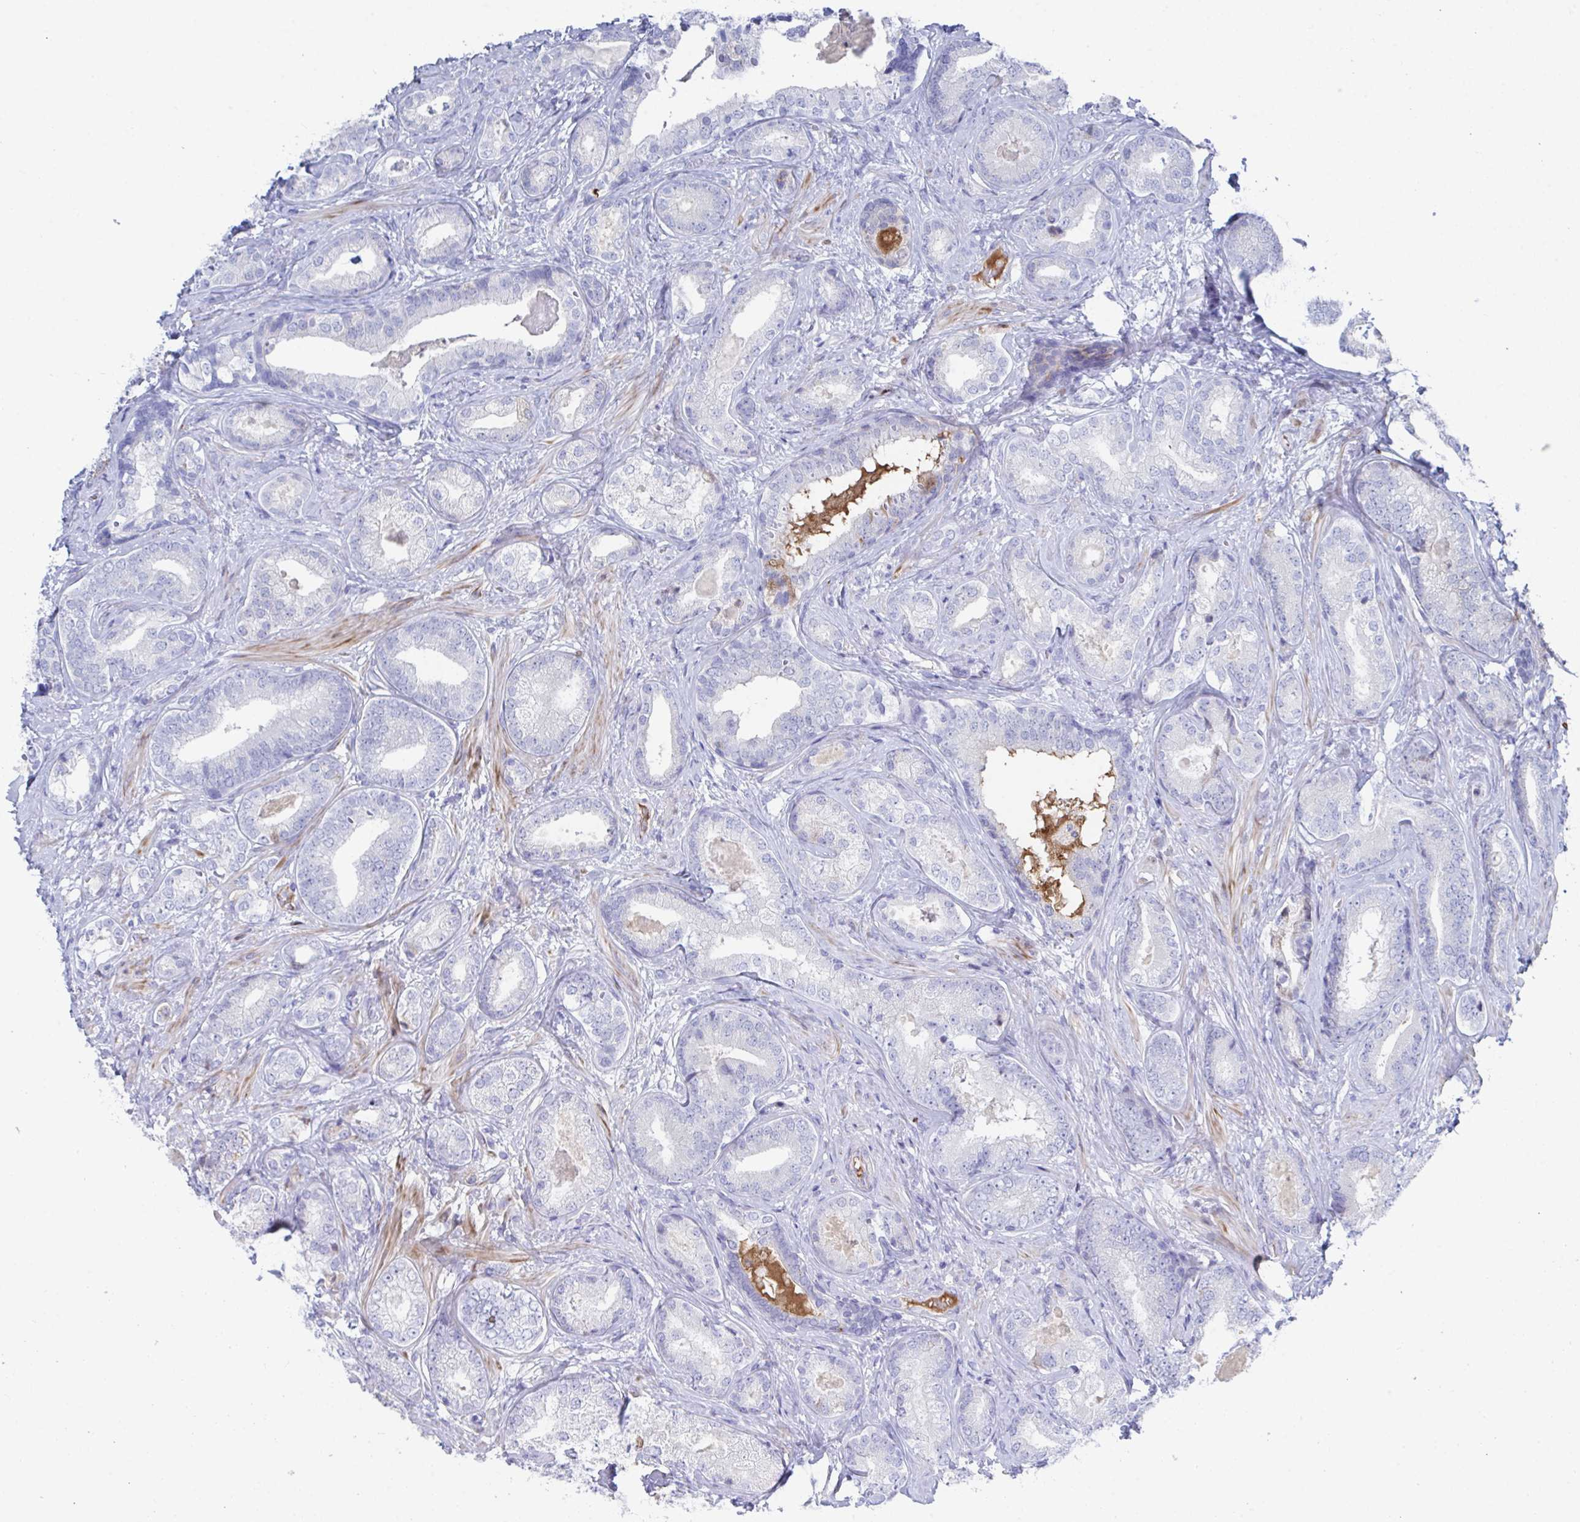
{"staining": {"intensity": "negative", "quantity": "none", "location": "none"}, "tissue": "prostate cancer", "cell_type": "Tumor cells", "image_type": "cancer", "snomed": [{"axis": "morphology", "description": "Adenocarcinoma, High grade"}, {"axis": "topography", "description": "Prostate"}], "caption": "An immunohistochemistry micrograph of prostate cancer is shown. There is no staining in tumor cells of prostate cancer.", "gene": "TNFAIP6", "patient": {"sex": "male", "age": 62}}